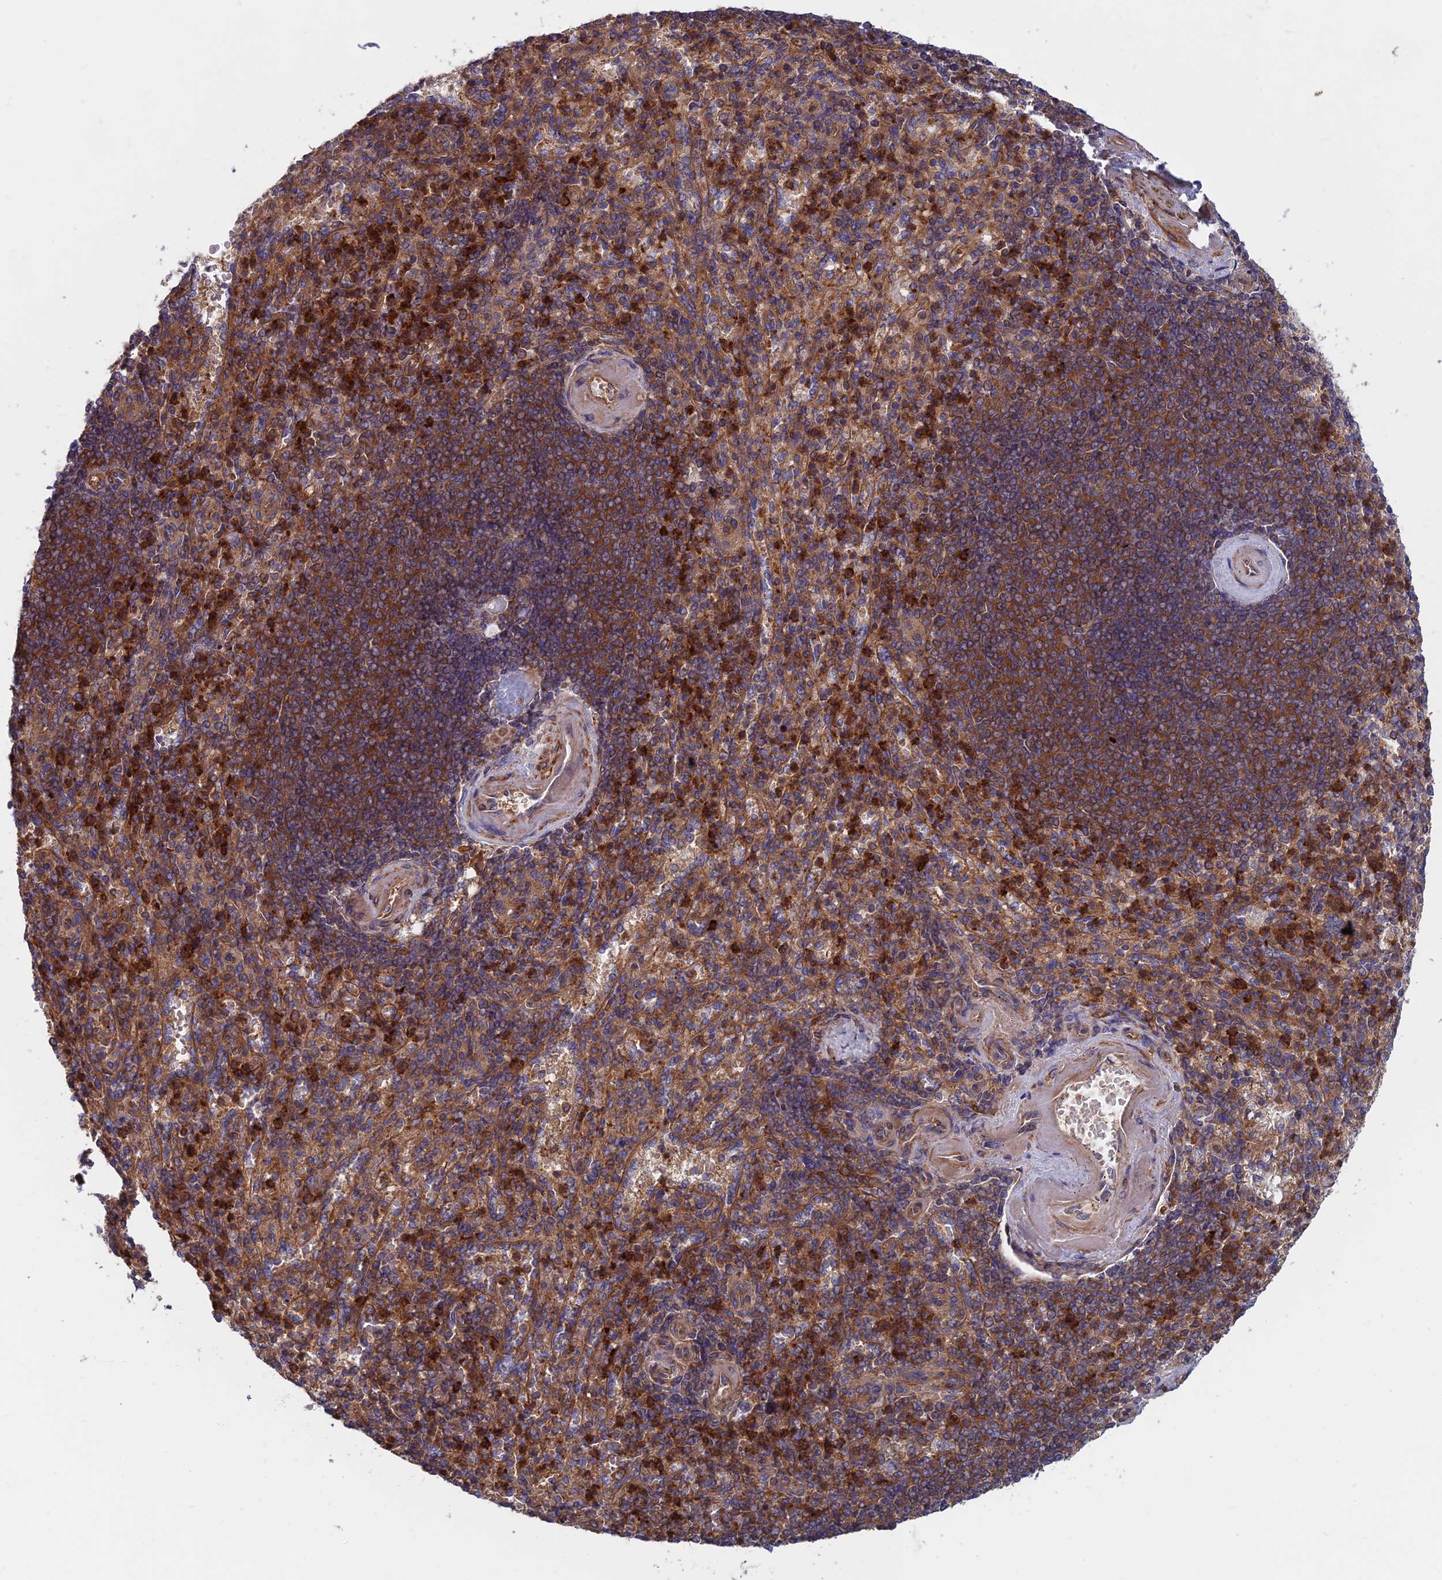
{"staining": {"intensity": "strong", "quantity": "<25%", "location": "cytoplasmic/membranous"}, "tissue": "spleen", "cell_type": "Cells in red pulp", "image_type": "normal", "snomed": [{"axis": "morphology", "description": "Normal tissue, NOS"}, {"axis": "topography", "description": "Spleen"}], "caption": "A micrograph of spleen stained for a protein exhibits strong cytoplasmic/membranous brown staining in cells in red pulp. (Brightfield microscopy of DAB IHC at high magnification).", "gene": "DNM1L", "patient": {"sex": "female", "age": 74}}